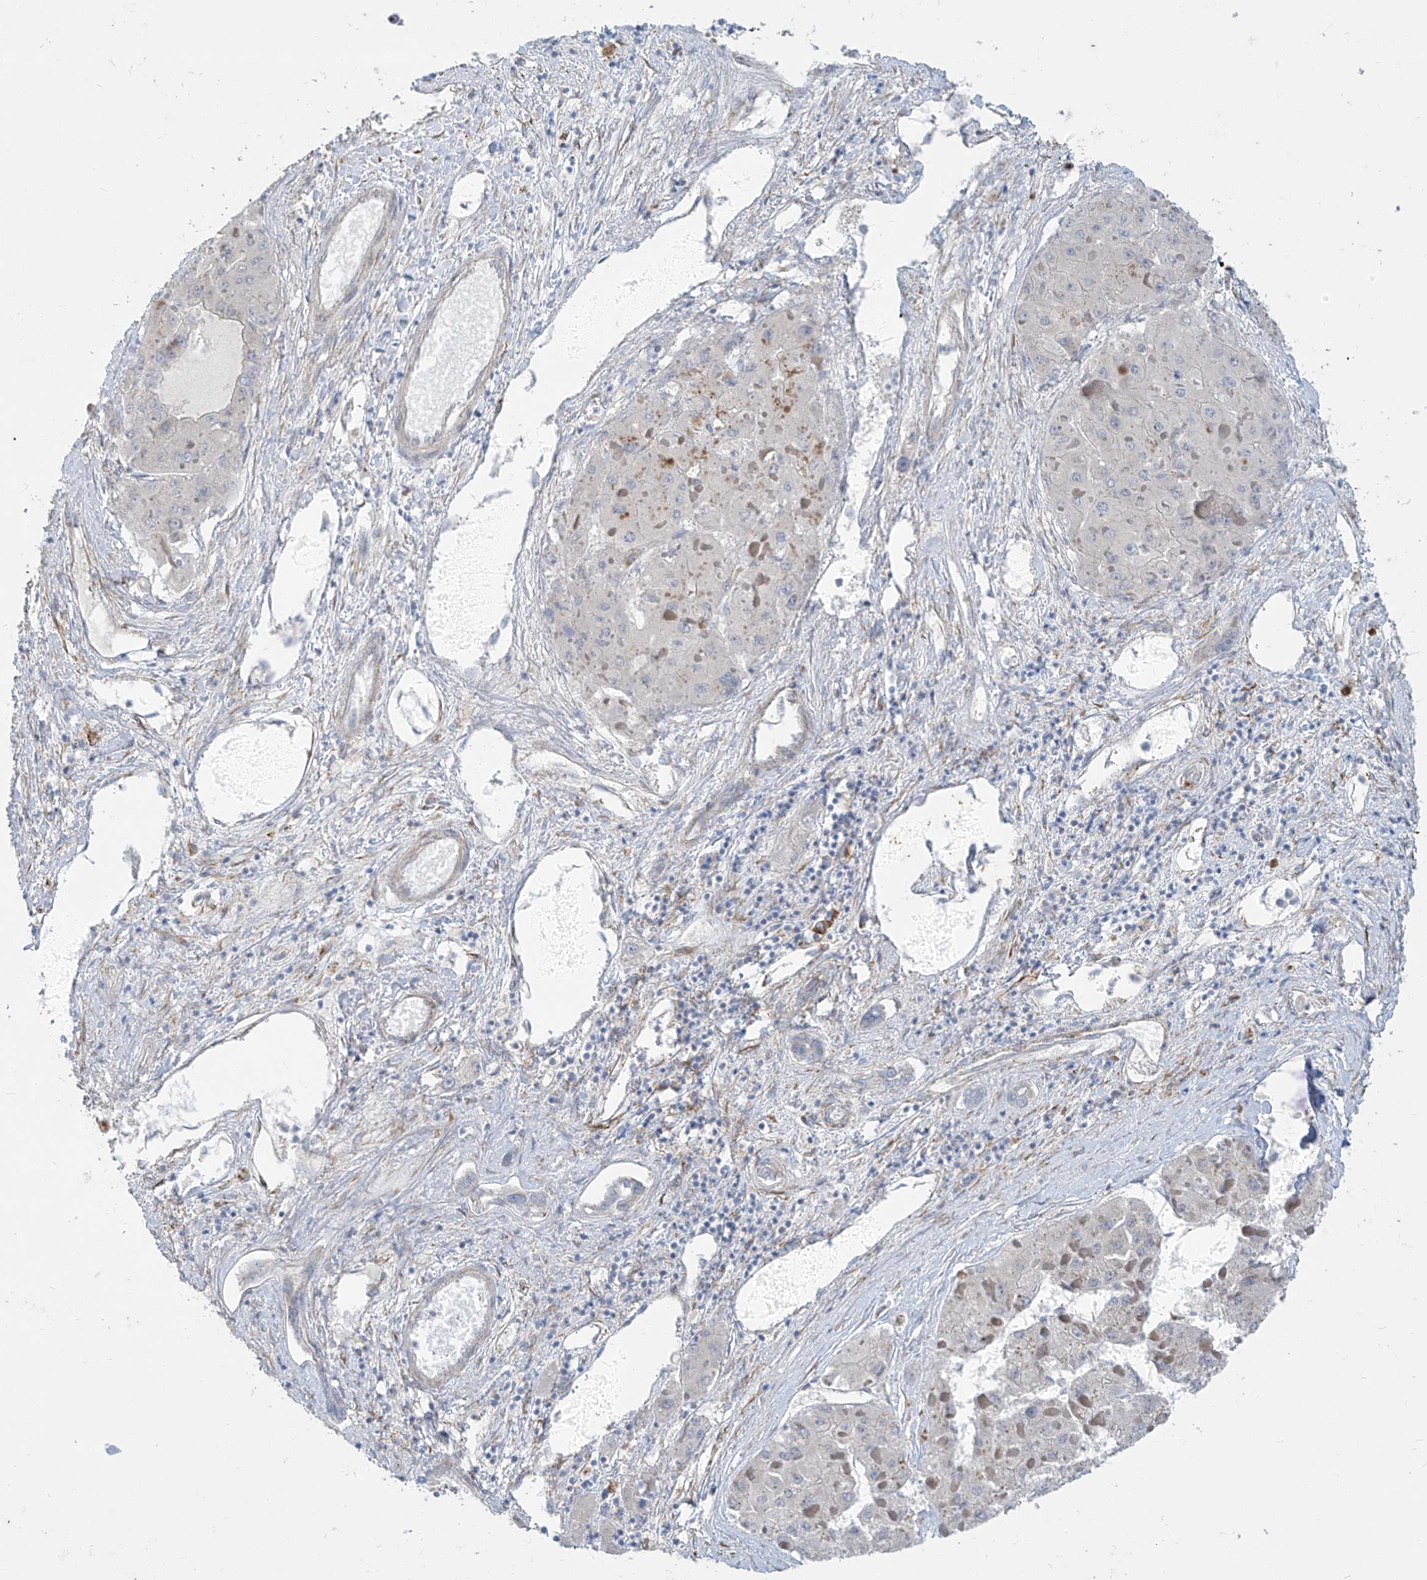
{"staining": {"intensity": "negative", "quantity": "none", "location": "none"}, "tissue": "liver cancer", "cell_type": "Tumor cells", "image_type": "cancer", "snomed": [{"axis": "morphology", "description": "Carcinoma, Hepatocellular, NOS"}, {"axis": "topography", "description": "Liver"}], "caption": "Immunohistochemical staining of liver cancer (hepatocellular carcinoma) exhibits no significant staining in tumor cells.", "gene": "KRTAP25-1", "patient": {"sex": "female", "age": 73}}